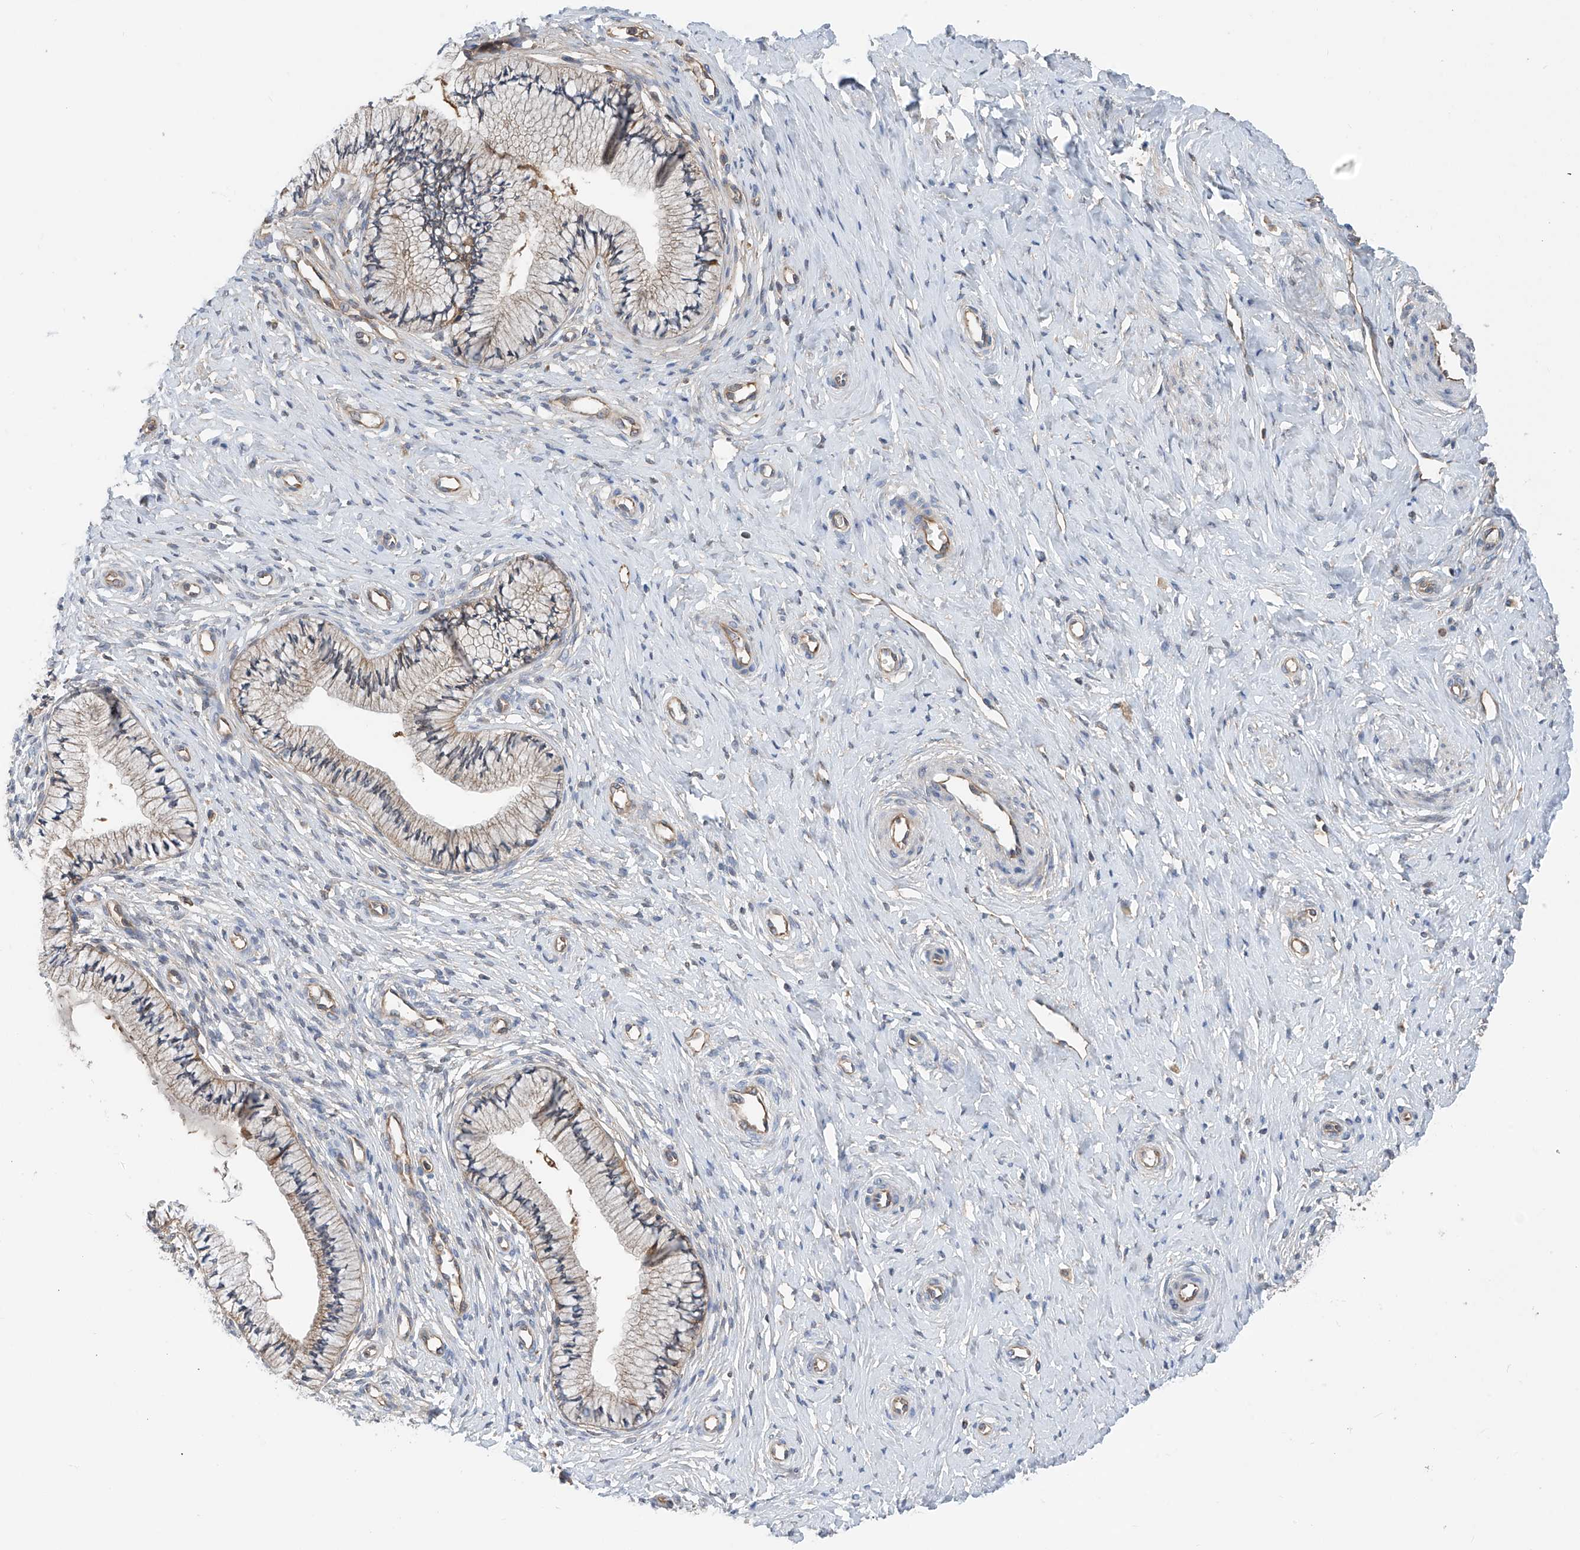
{"staining": {"intensity": "moderate", "quantity": "25%-75%", "location": "cytoplasmic/membranous"}, "tissue": "cervix", "cell_type": "Glandular cells", "image_type": "normal", "snomed": [{"axis": "morphology", "description": "Normal tissue, NOS"}, {"axis": "topography", "description": "Cervix"}], "caption": "Protein staining of normal cervix shows moderate cytoplasmic/membranous positivity in about 25%-75% of glandular cells.", "gene": "CHPF", "patient": {"sex": "female", "age": 36}}